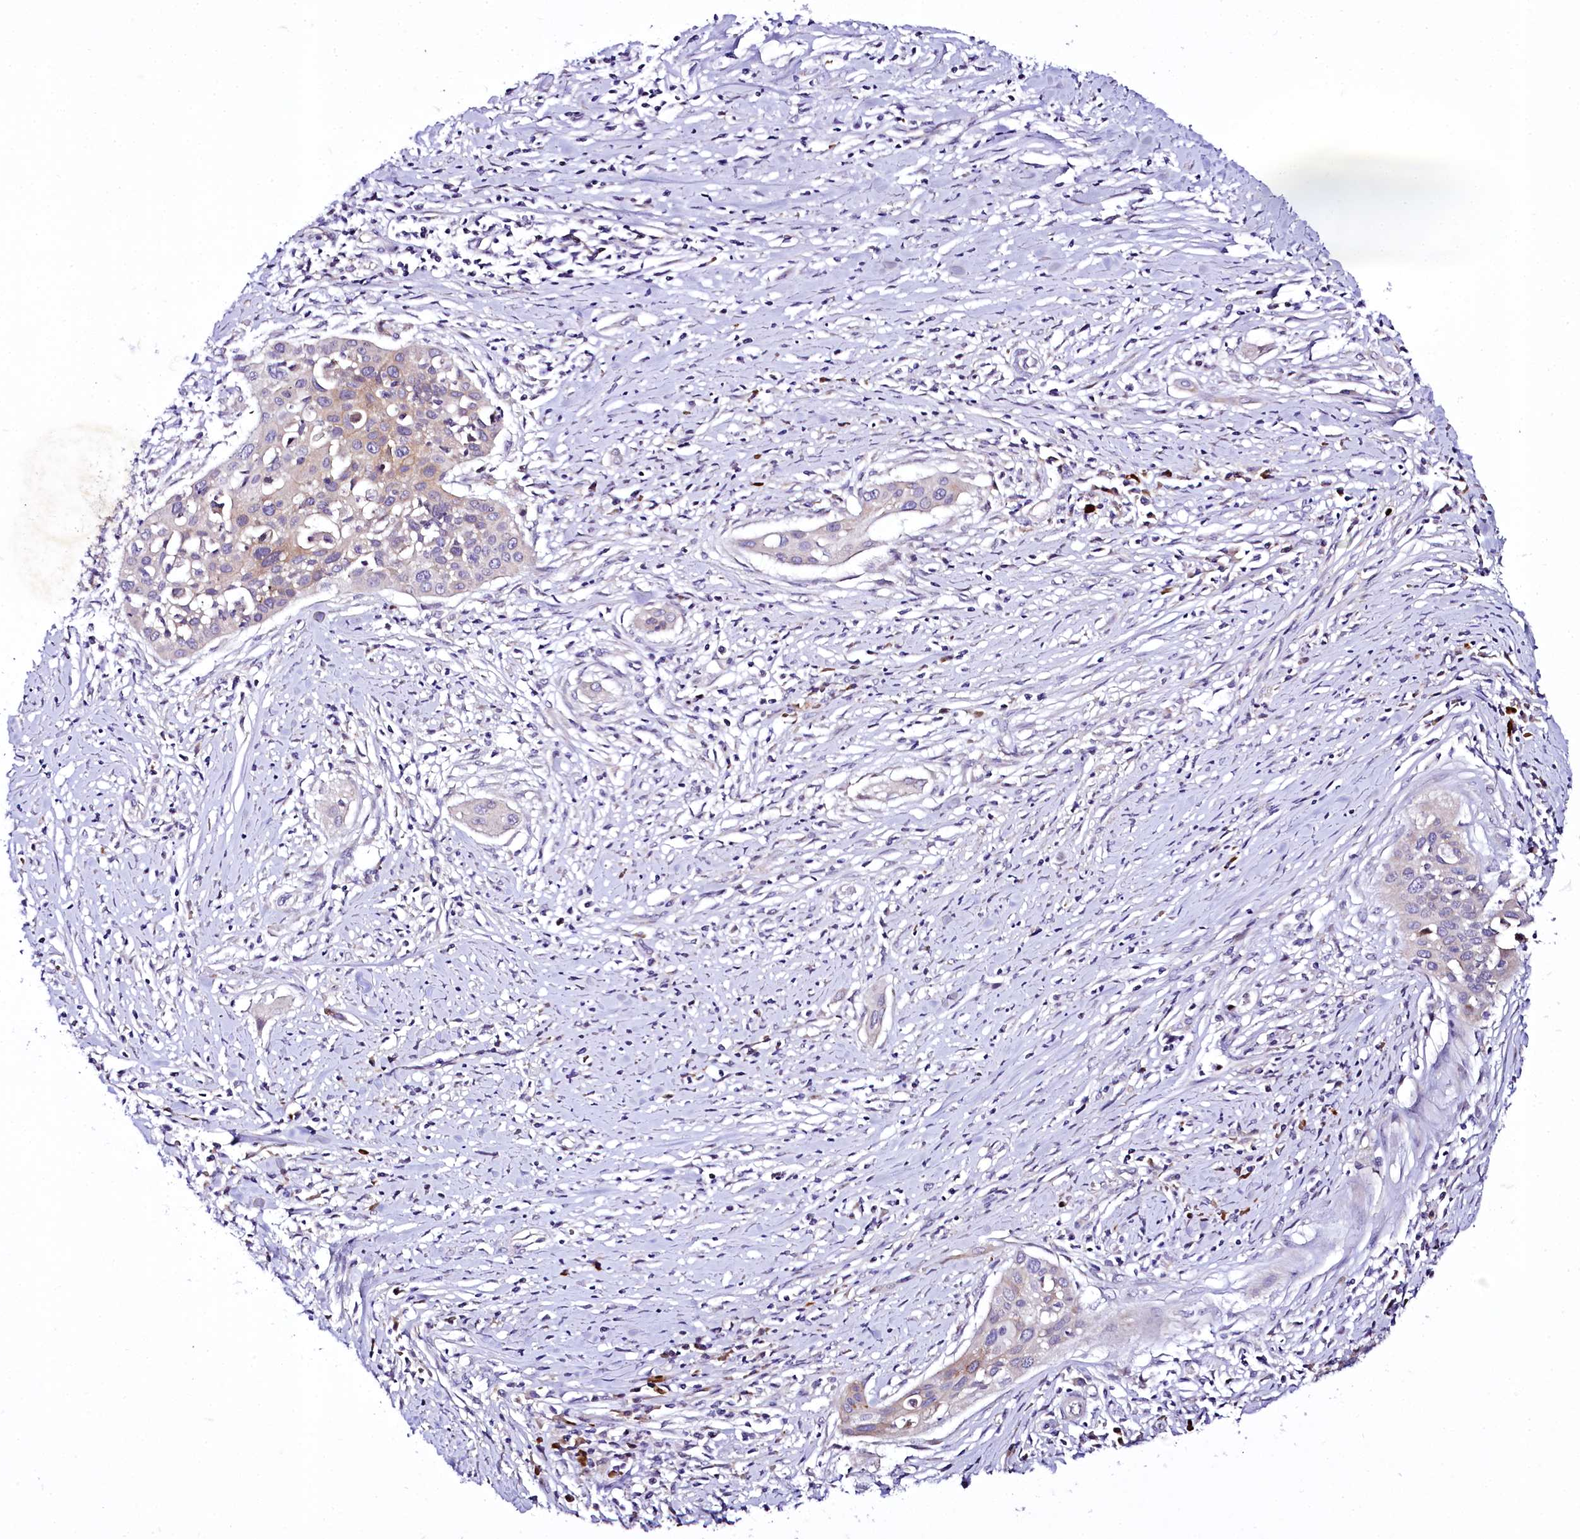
{"staining": {"intensity": "negative", "quantity": "none", "location": "none"}, "tissue": "cervical cancer", "cell_type": "Tumor cells", "image_type": "cancer", "snomed": [{"axis": "morphology", "description": "Squamous cell carcinoma, NOS"}, {"axis": "topography", "description": "Cervix"}], "caption": "Protein analysis of cervical squamous cell carcinoma displays no significant expression in tumor cells.", "gene": "ZC3H12C", "patient": {"sex": "female", "age": 34}}